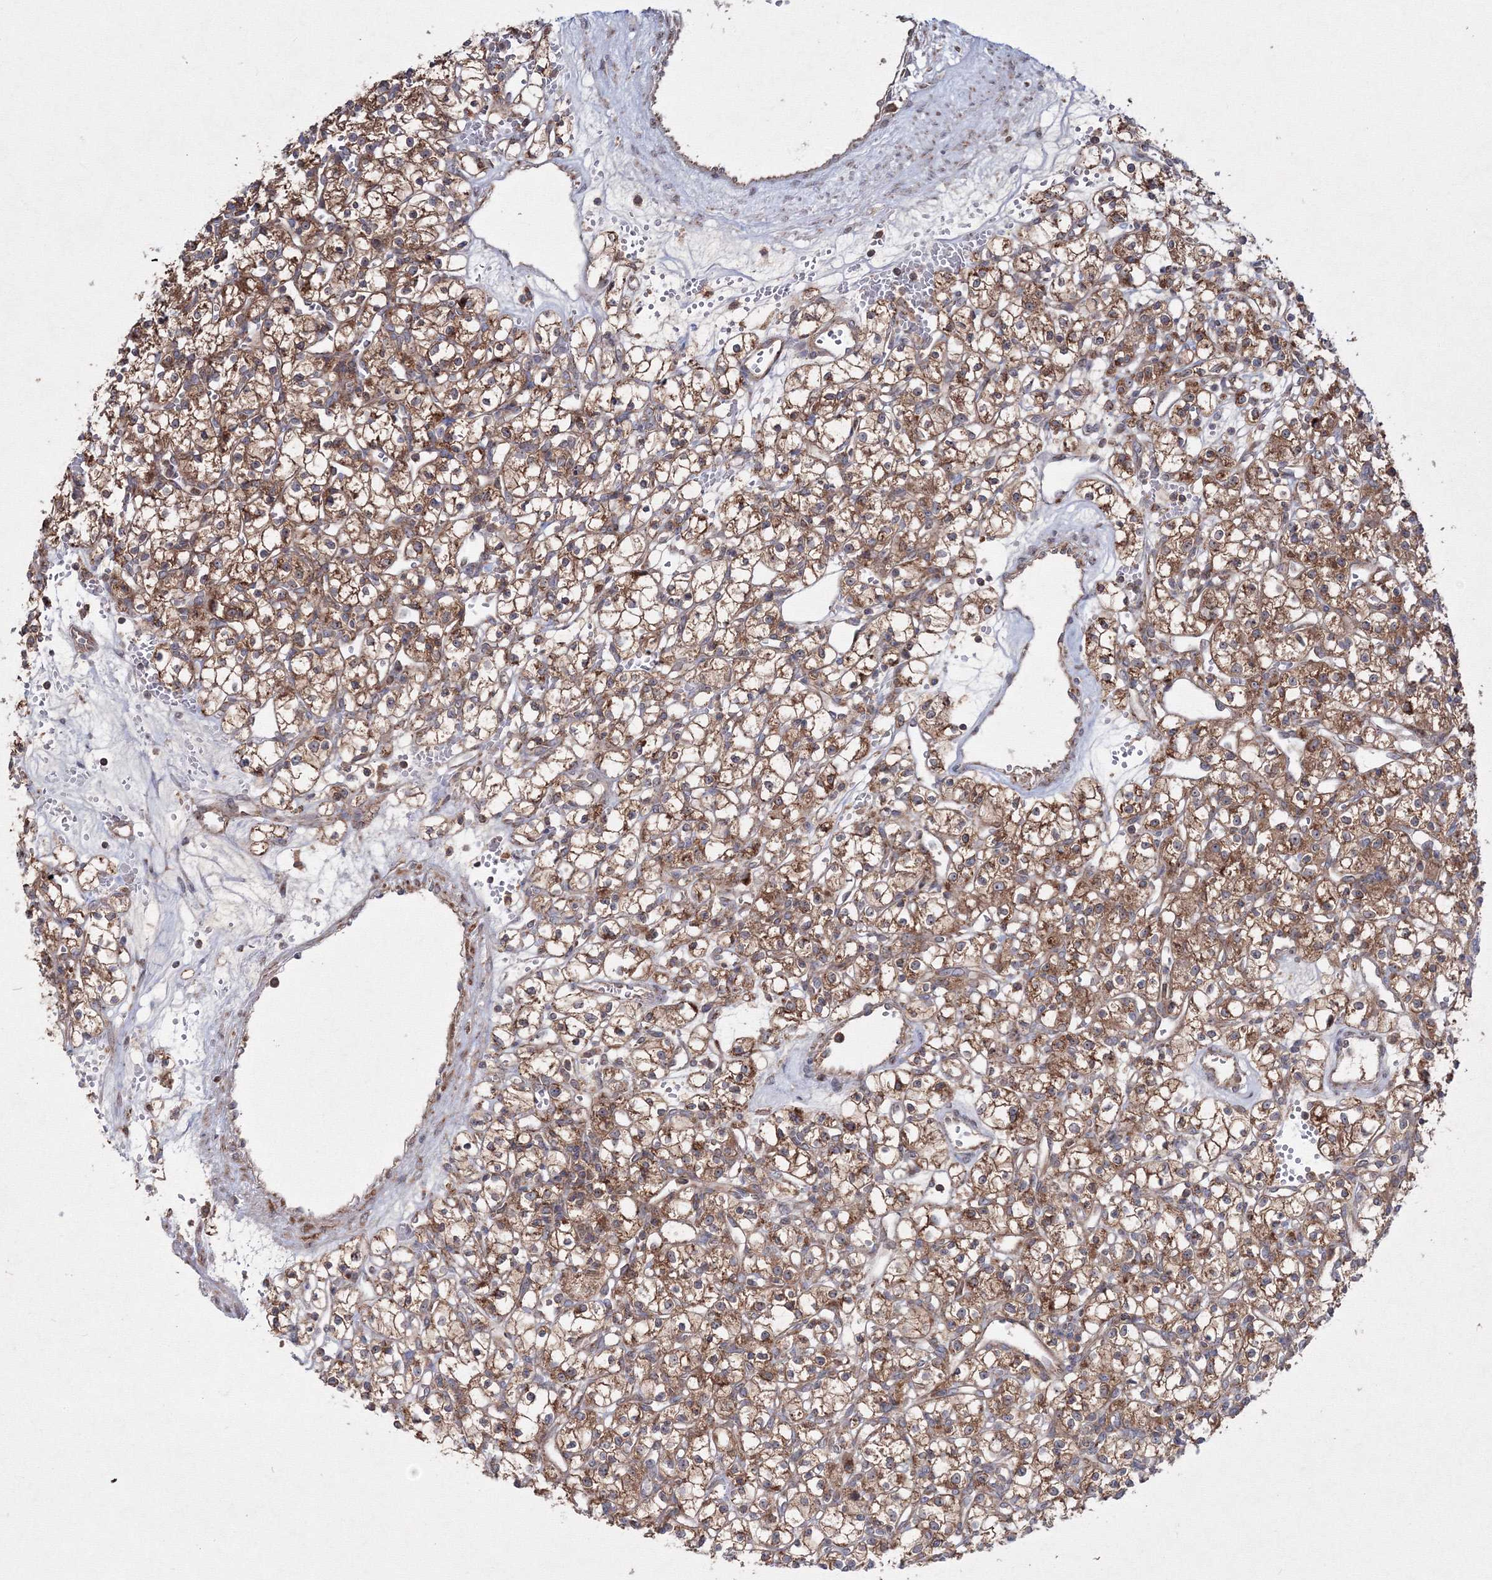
{"staining": {"intensity": "moderate", "quantity": ">75%", "location": "cytoplasmic/membranous"}, "tissue": "renal cancer", "cell_type": "Tumor cells", "image_type": "cancer", "snomed": [{"axis": "morphology", "description": "Adenocarcinoma, NOS"}, {"axis": "topography", "description": "Kidney"}], "caption": "Immunohistochemistry (IHC) of renal cancer exhibits medium levels of moderate cytoplasmic/membranous expression in approximately >75% of tumor cells. The protein is shown in brown color, while the nuclei are stained blue.", "gene": "PEX13", "patient": {"sex": "female", "age": 59}}